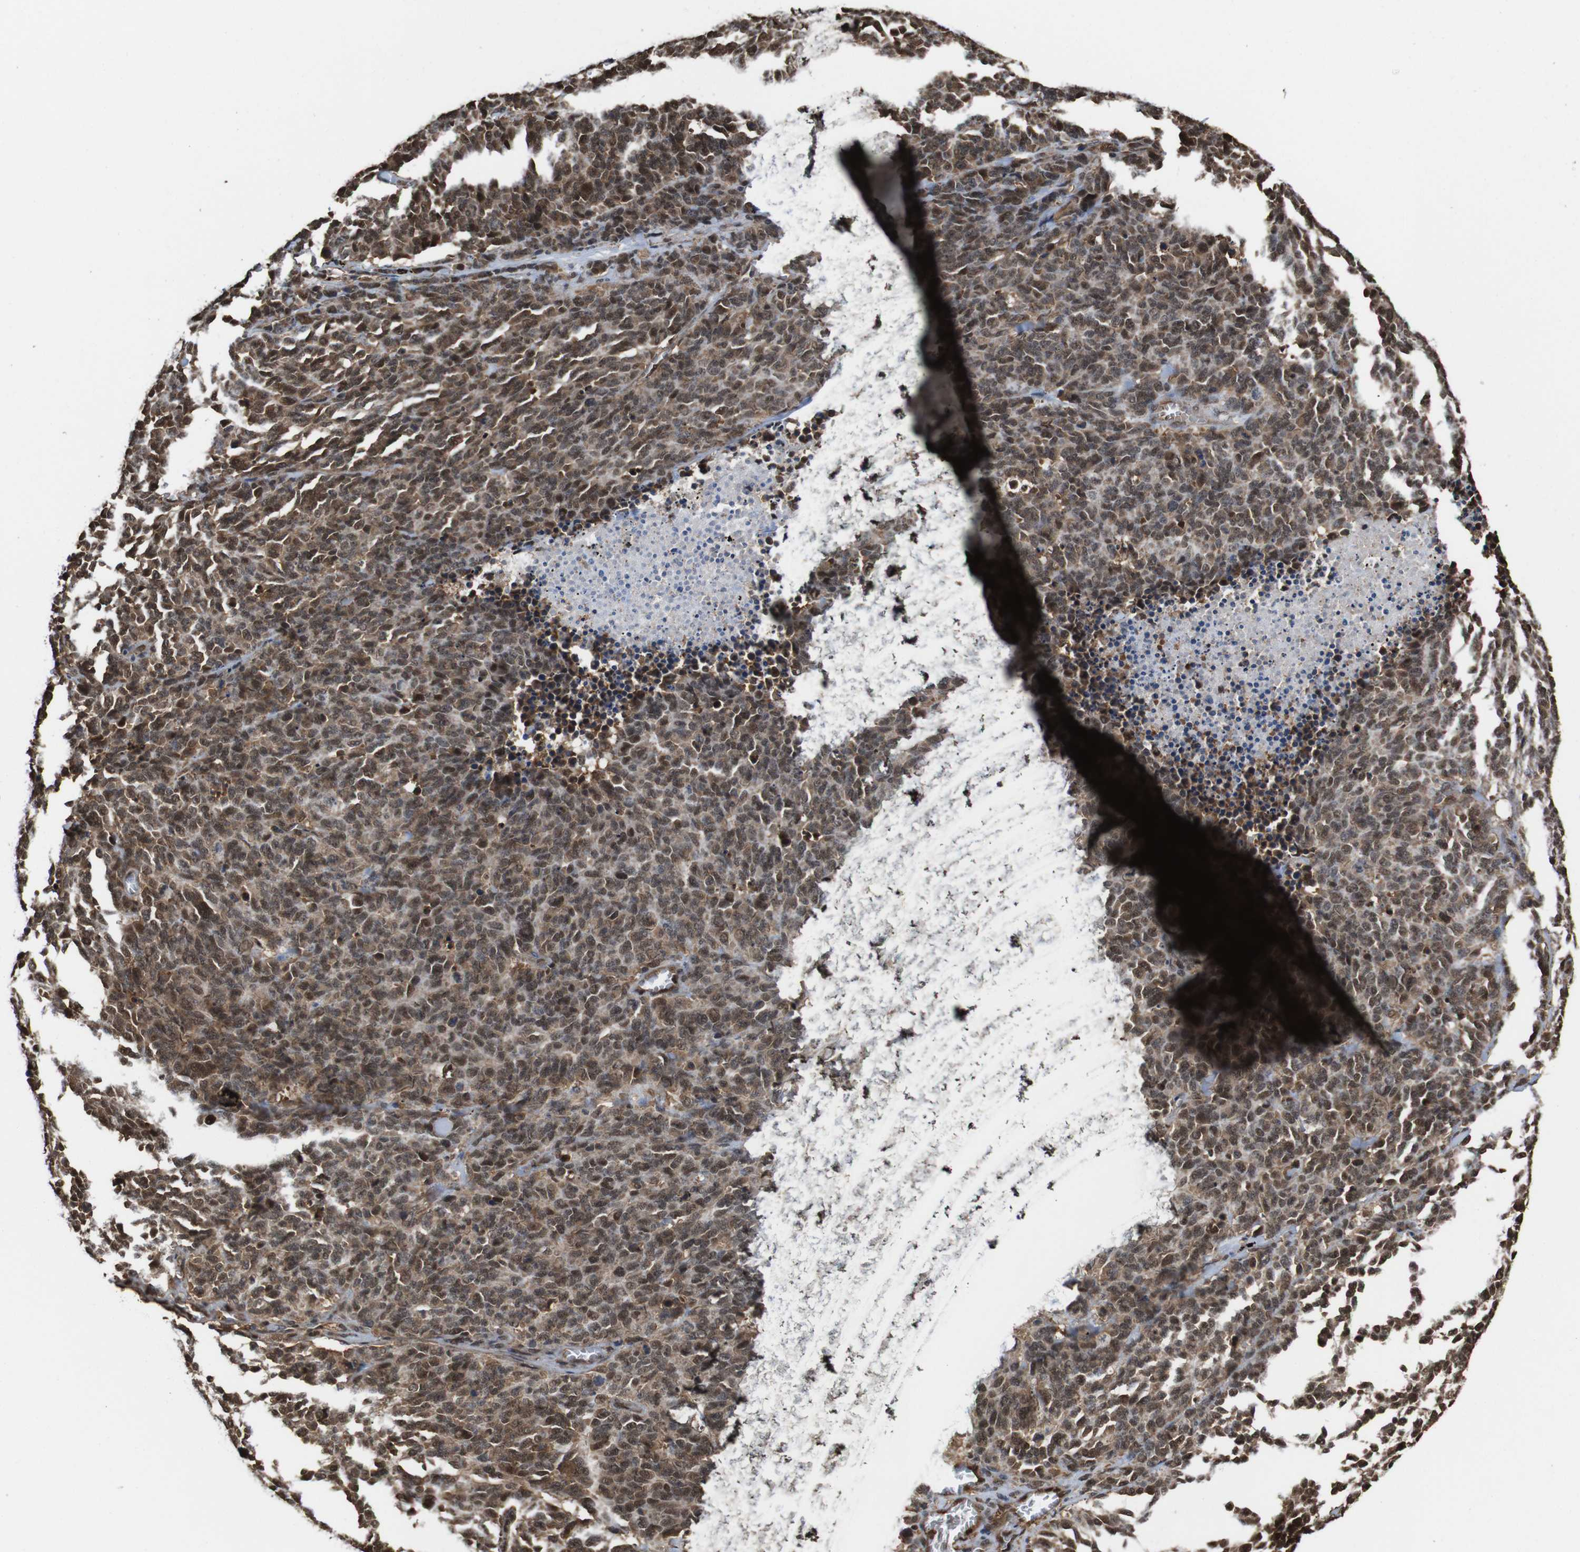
{"staining": {"intensity": "moderate", "quantity": ">75%", "location": "cytoplasmic/membranous,nuclear"}, "tissue": "lung cancer", "cell_type": "Tumor cells", "image_type": "cancer", "snomed": [{"axis": "morphology", "description": "Neoplasm, malignant, NOS"}, {"axis": "topography", "description": "Lung"}], "caption": "Immunohistochemical staining of human lung cancer demonstrates medium levels of moderate cytoplasmic/membranous and nuclear protein staining in approximately >75% of tumor cells.", "gene": "VCP", "patient": {"sex": "female", "age": 58}}